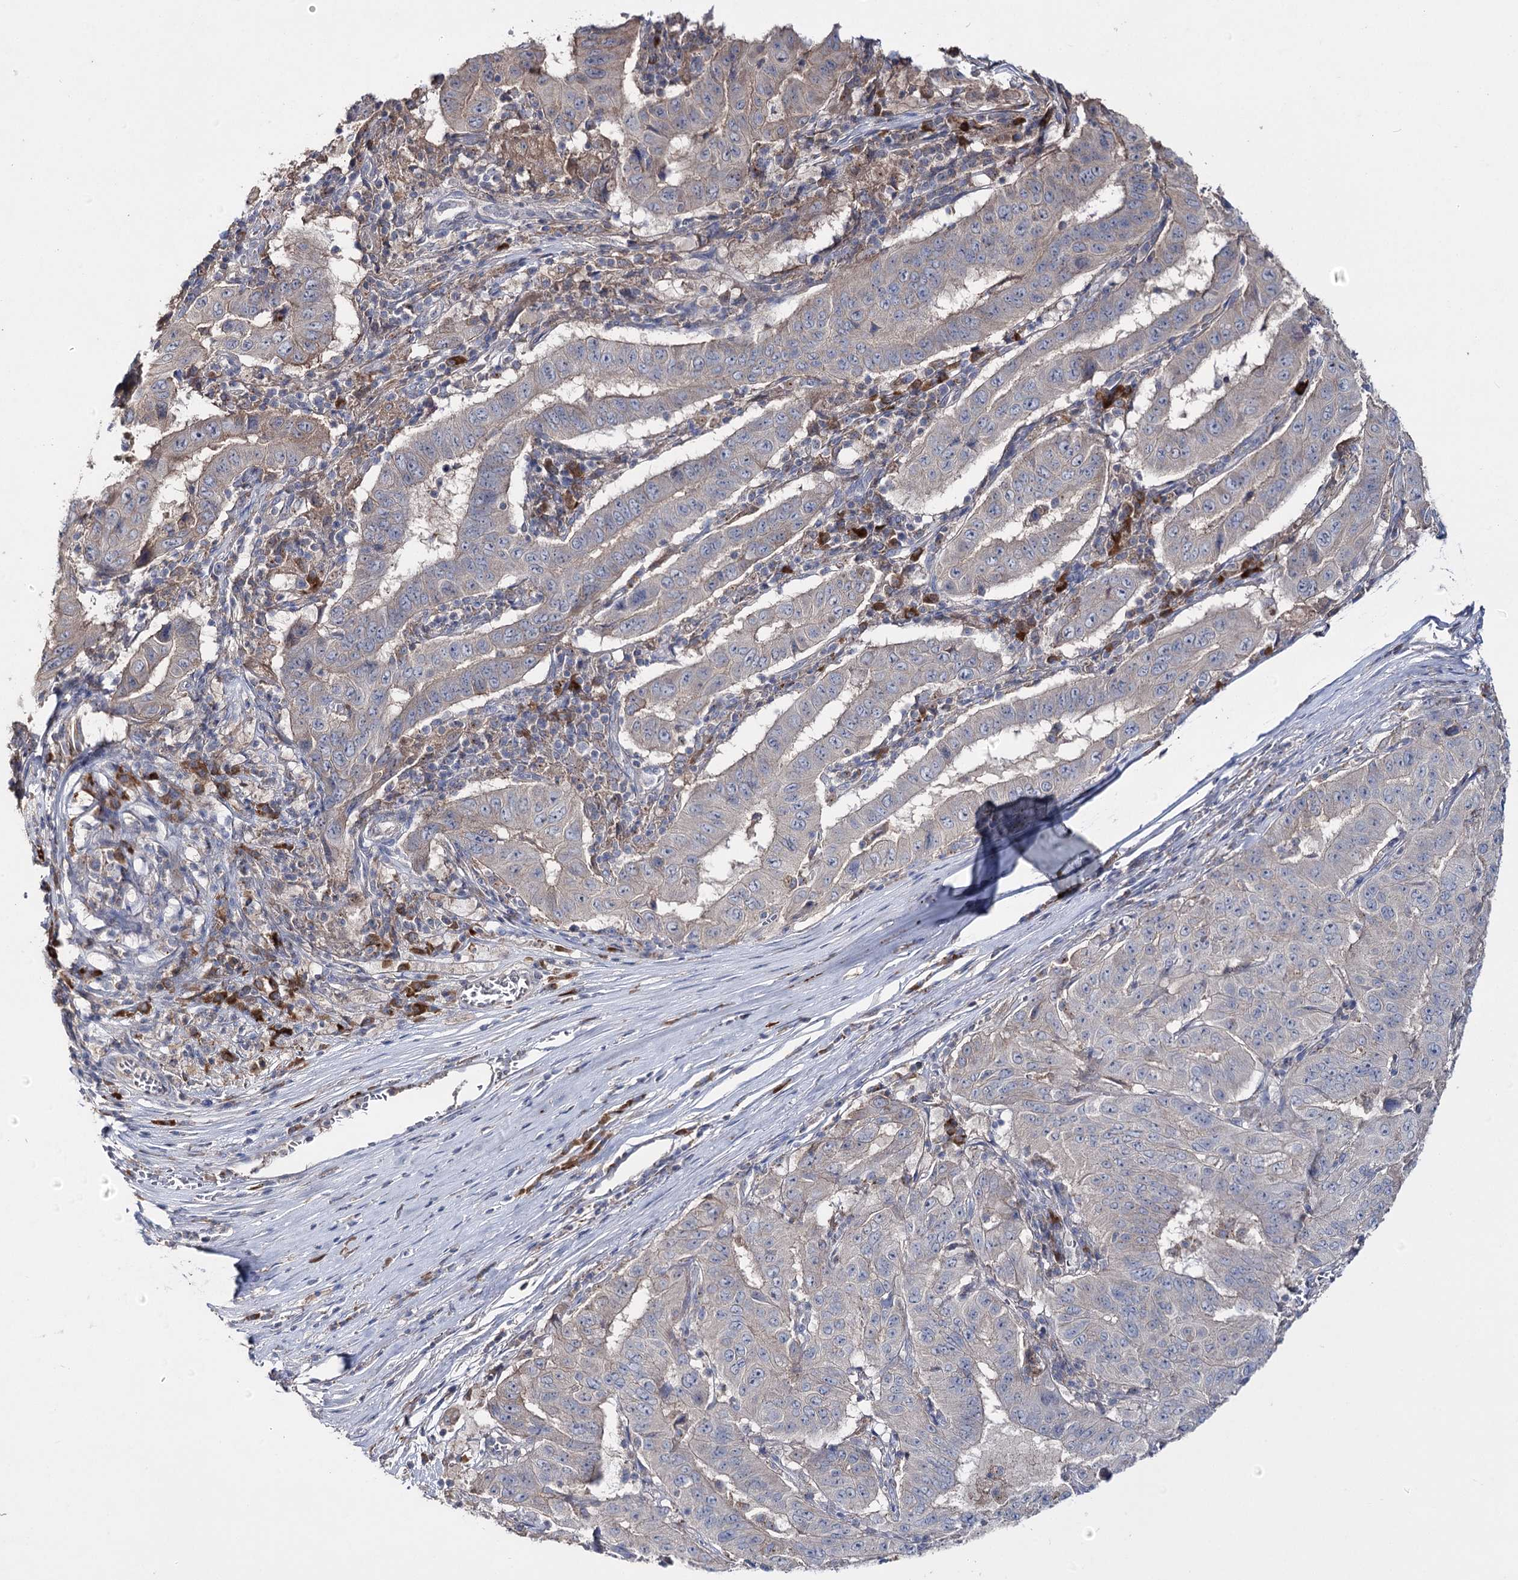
{"staining": {"intensity": "weak", "quantity": "<25%", "location": "cytoplasmic/membranous"}, "tissue": "pancreatic cancer", "cell_type": "Tumor cells", "image_type": "cancer", "snomed": [{"axis": "morphology", "description": "Adenocarcinoma, NOS"}, {"axis": "topography", "description": "Pancreas"}], "caption": "Tumor cells are negative for brown protein staining in pancreatic cancer.", "gene": "IL1RAP", "patient": {"sex": "male", "age": 63}}